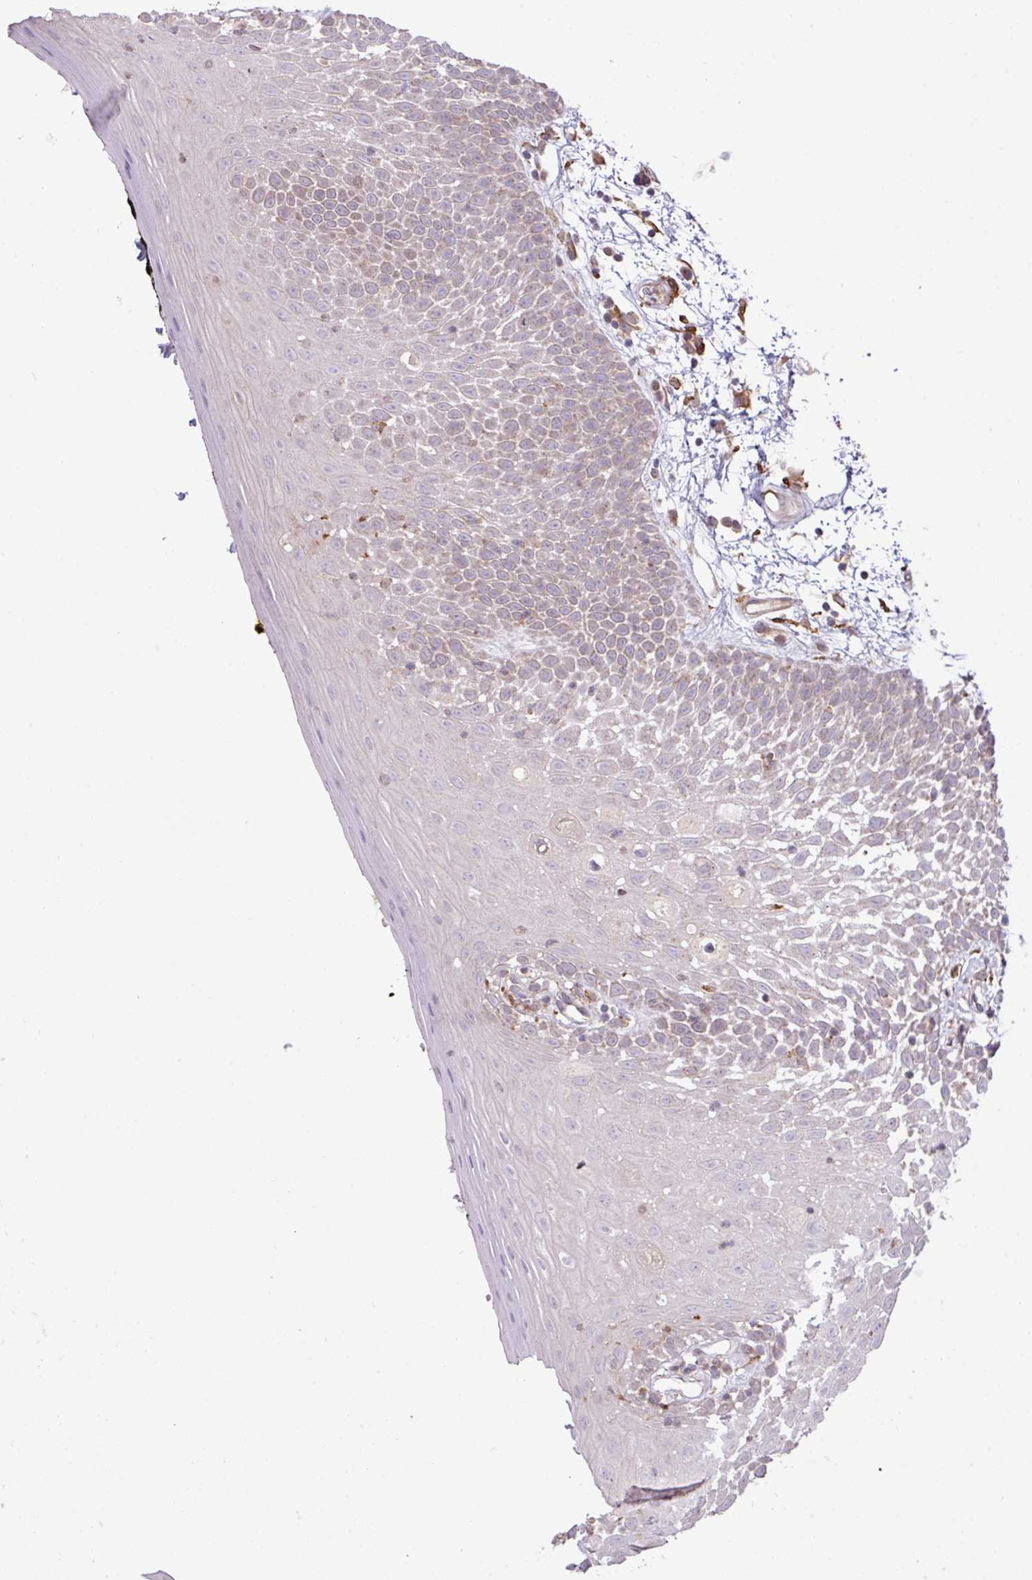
{"staining": {"intensity": "weak", "quantity": "25%-75%", "location": "cytoplasmic/membranous"}, "tissue": "oral mucosa", "cell_type": "Squamous epithelial cells", "image_type": "normal", "snomed": [{"axis": "morphology", "description": "Normal tissue, NOS"}, {"axis": "morphology", "description": "Squamous cell carcinoma, NOS"}, {"axis": "topography", "description": "Oral tissue"}, {"axis": "topography", "description": "Tounge, NOS"}, {"axis": "topography", "description": "Head-Neck"}], "caption": "Protein expression analysis of unremarkable oral mucosa displays weak cytoplasmic/membranous expression in approximately 25%-75% of squamous epithelial cells. (brown staining indicates protein expression, while blue staining denotes nuclei).", "gene": "ARHGEF25", "patient": {"sex": "male", "age": 76}}